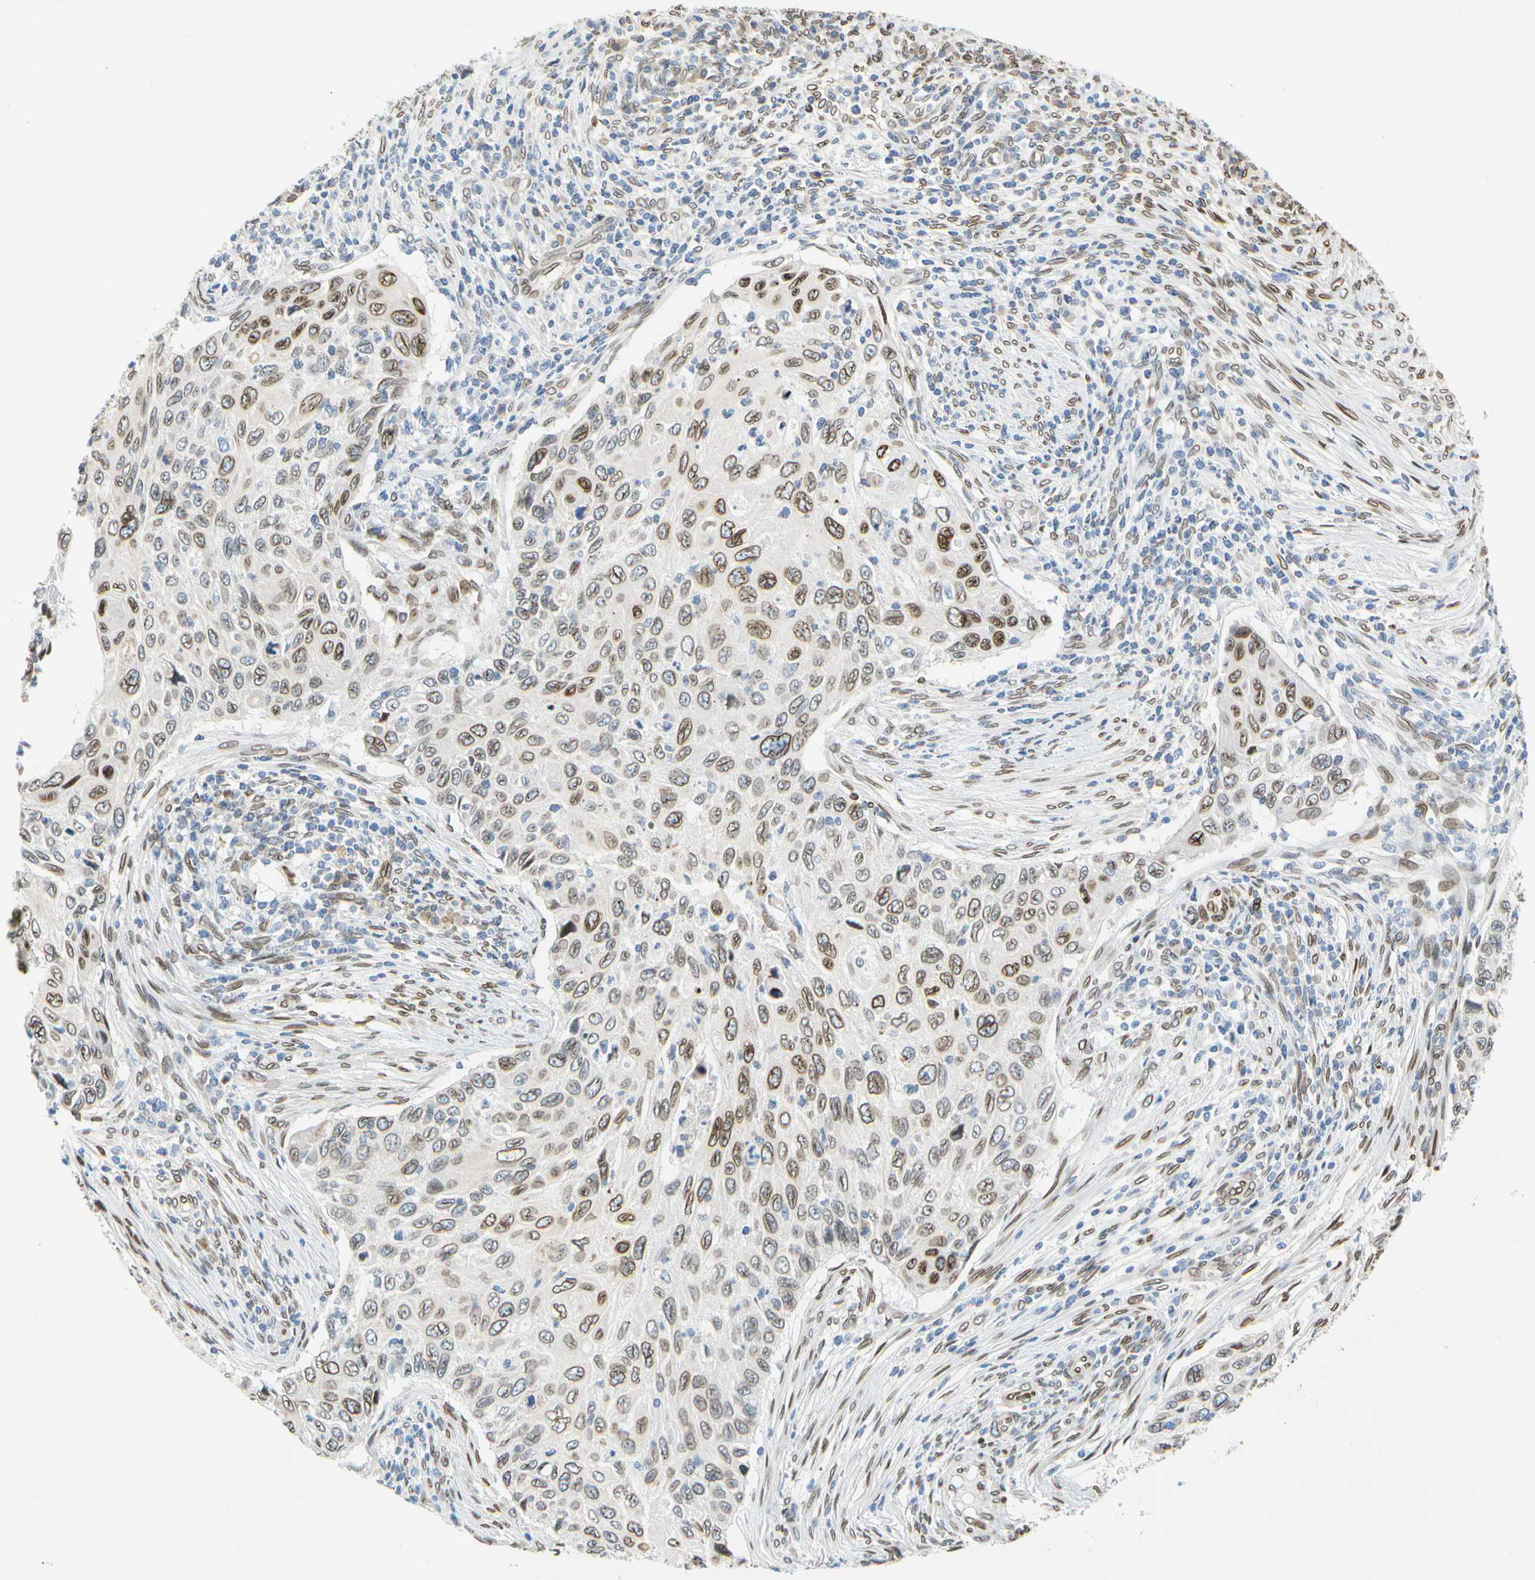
{"staining": {"intensity": "moderate", "quantity": "25%-75%", "location": "cytoplasmic/membranous,nuclear"}, "tissue": "cervical cancer", "cell_type": "Tumor cells", "image_type": "cancer", "snomed": [{"axis": "morphology", "description": "Squamous cell carcinoma, NOS"}, {"axis": "topography", "description": "Cervix"}], "caption": "A photomicrograph of human cervical squamous cell carcinoma stained for a protein reveals moderate cytoplasmic/membranous and nuclear brown staining in tumor cells.", "gene": "SUN1", "patient": {"sex": "female", "age": 70}}